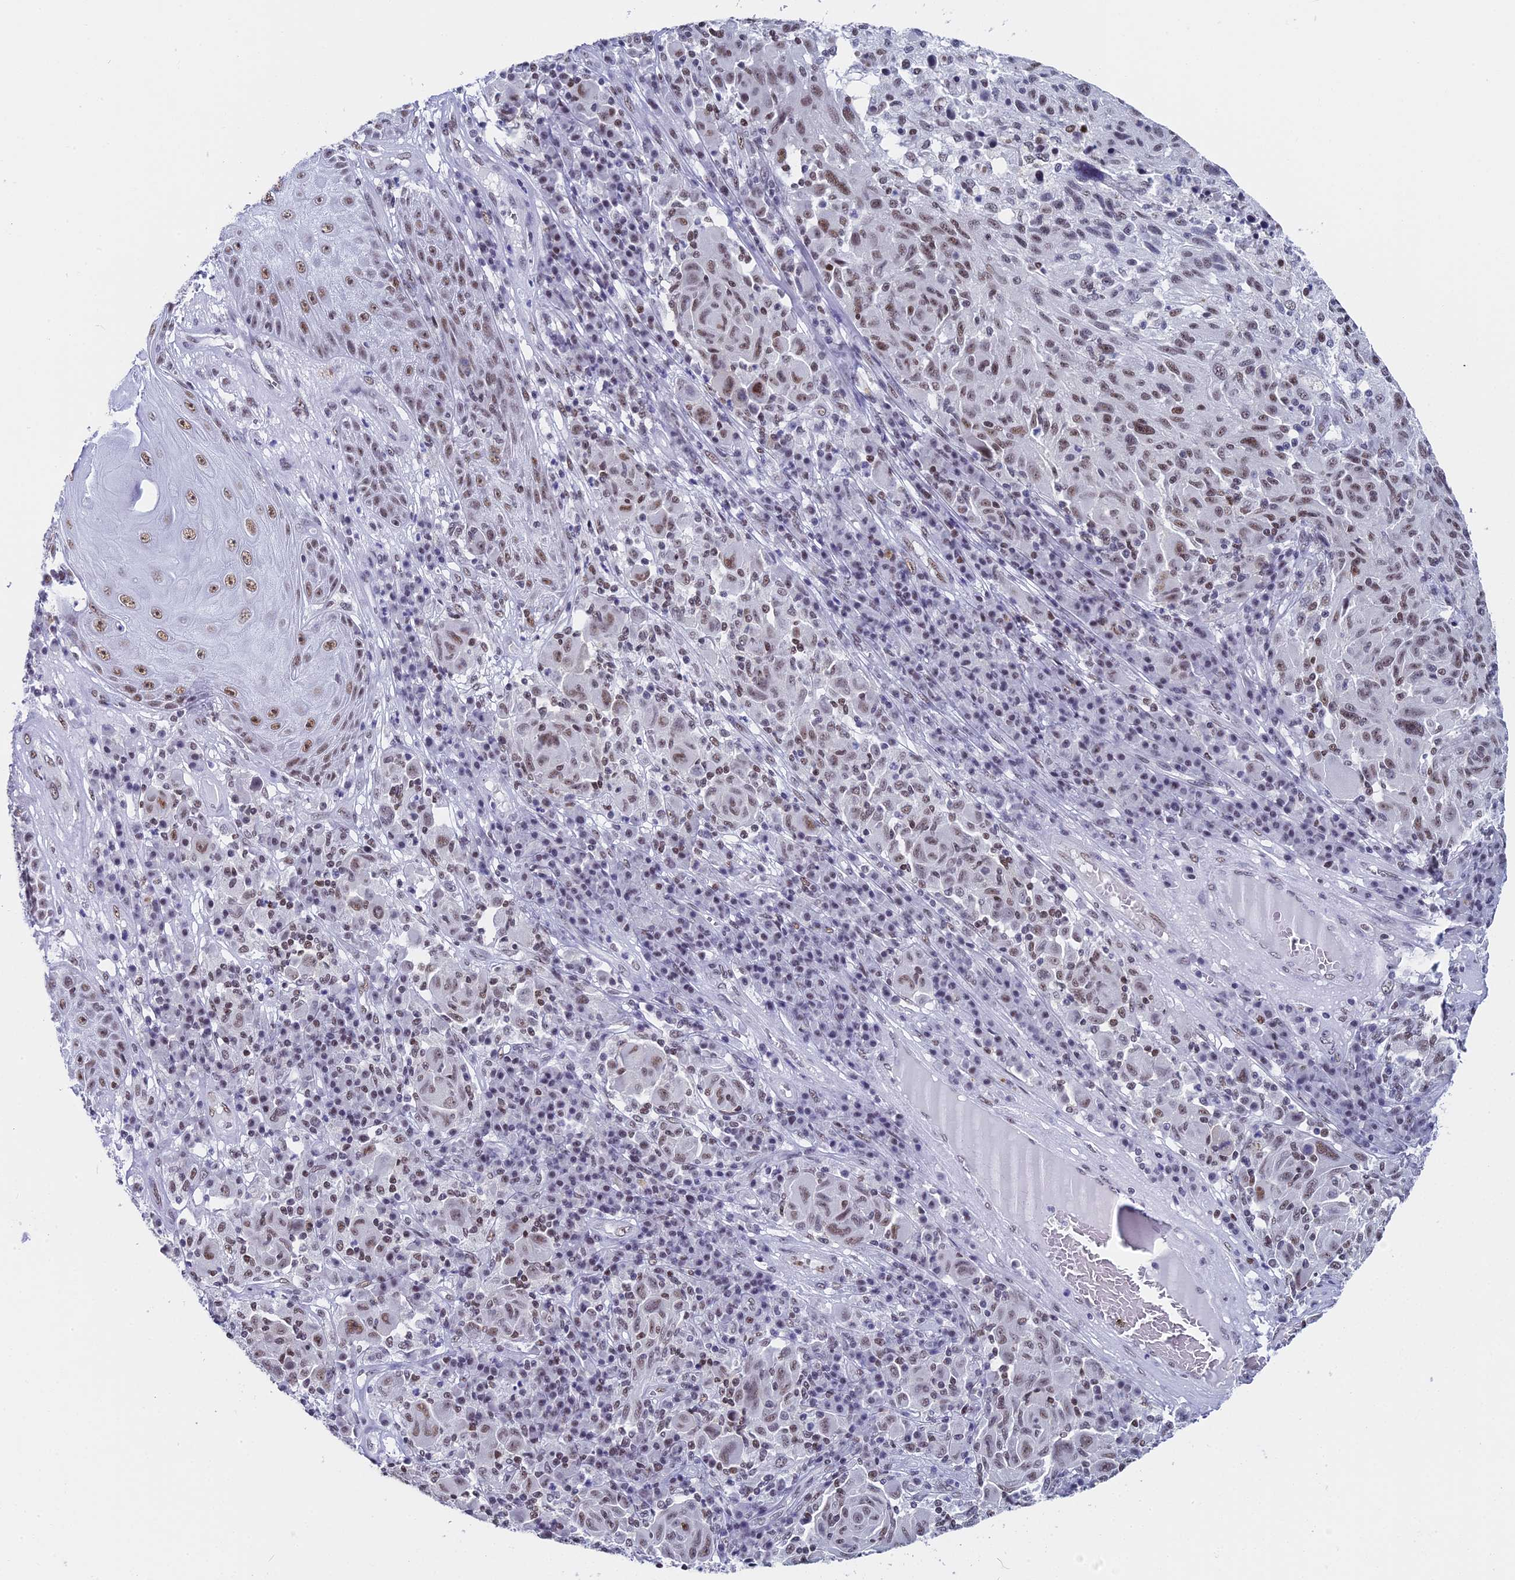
{"staining": {"intensity": "moderate", "quantity": "25%-75%", "location": "nuclear"}, "tissue": "melanoma", "cell_type": "Tumor cells", "image_type": "cancer", "snomed": [{"axis": "morphology", "description": "Malignant melanoma, NOS"}, {"axis": "topography", "description": "Skin"}], "caption": "An image of malignant melanoma stained for a protein exhibits moderate nuclear brown staining in tumor cells.", "gene": "CD2BP2", "patient": {"sex": "male", "age": 53}}